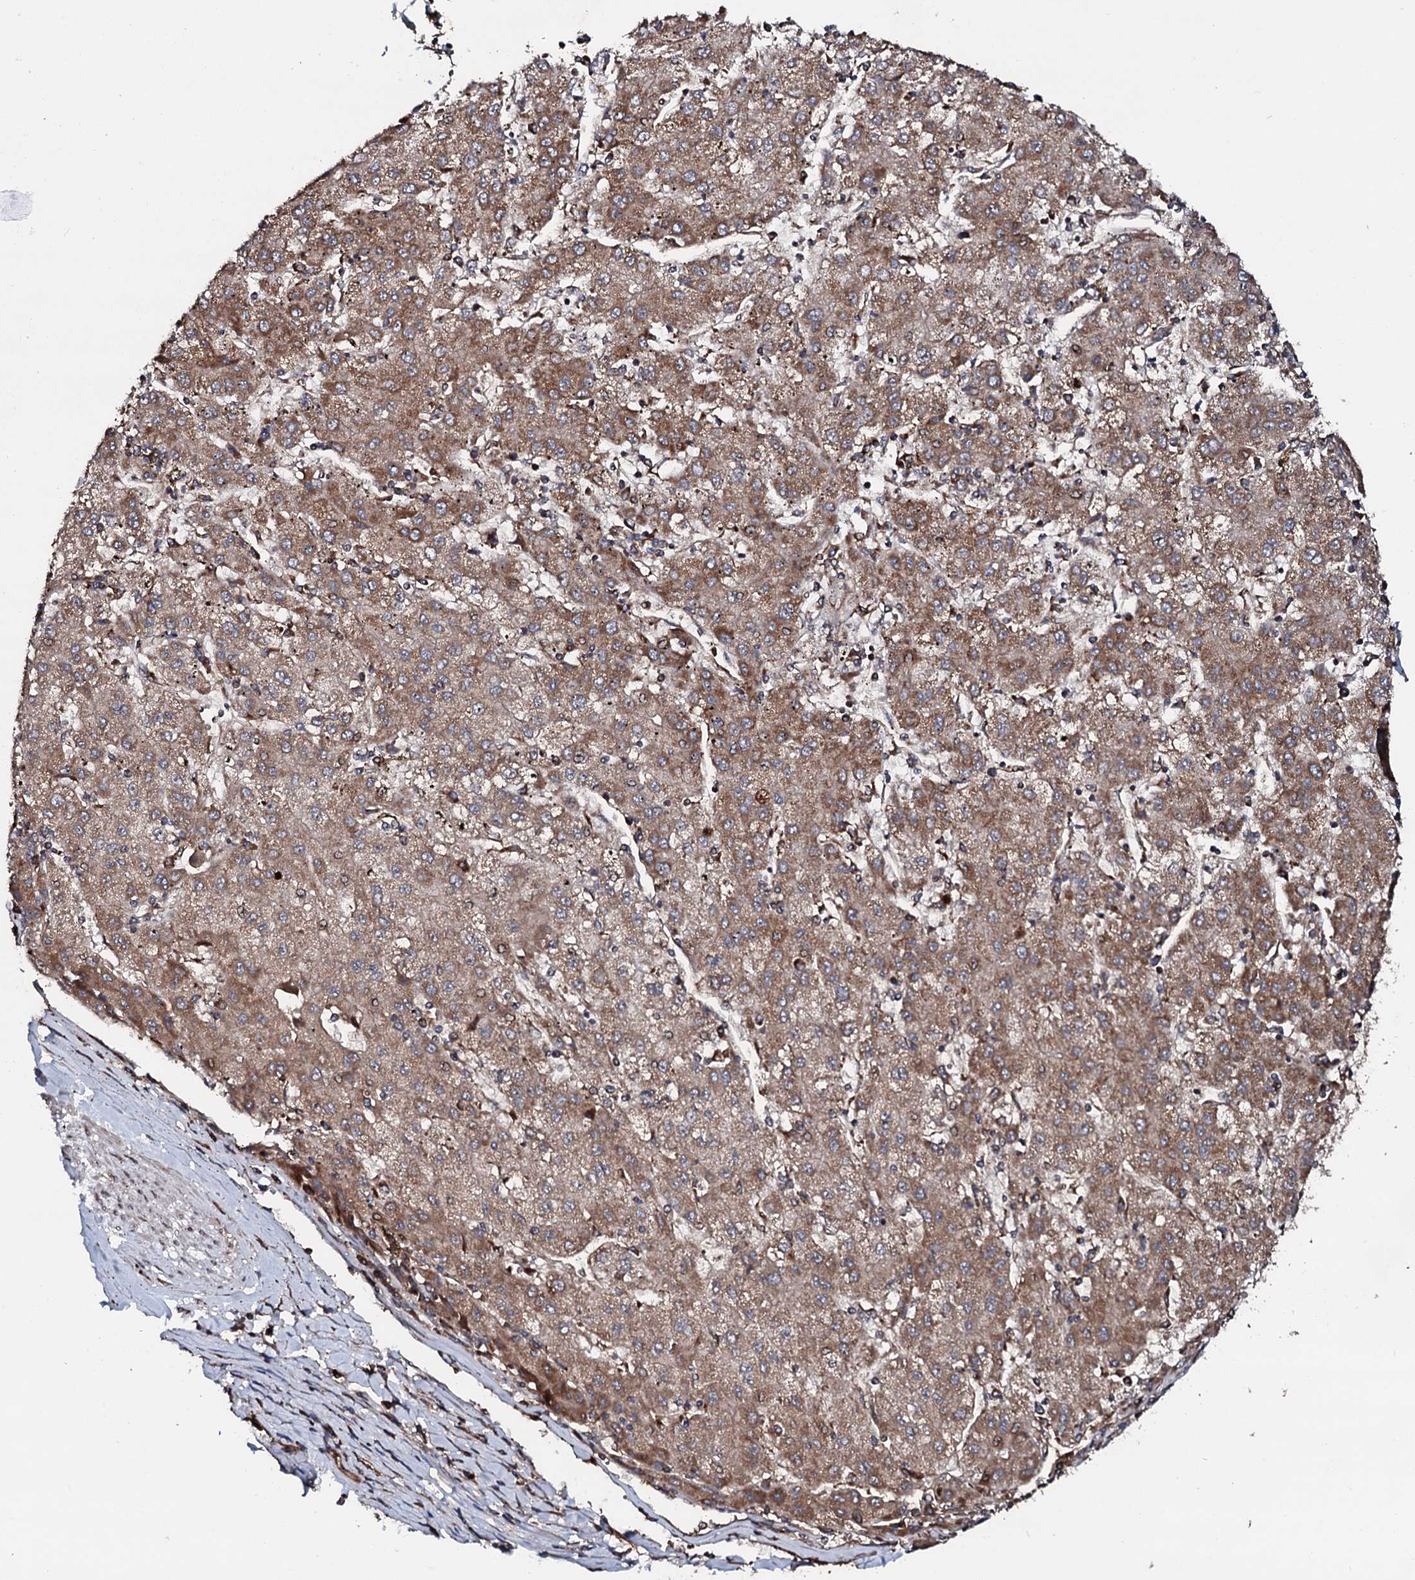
{"staining": {"intensity": "moderate", "quantity": ">75%", "location": "cytoplasmic/membranous"}, "tissue": "liver cancer", "cell_type": "Tumor cells", "image_type": "cancer", "snomed": [{"axis": "morphology", "description": "Carcinoma, Hepatocellular, NOS"}, {"axis": "topography", "description": "Liver"}], "caption": "Human liver cancer (hepatocellular carcinoma) stained with a protein marker demonstrates moderate staining in tumor cells.", "gene": "SDHAF2", "patient": {"sex": "male", "age": 72}}